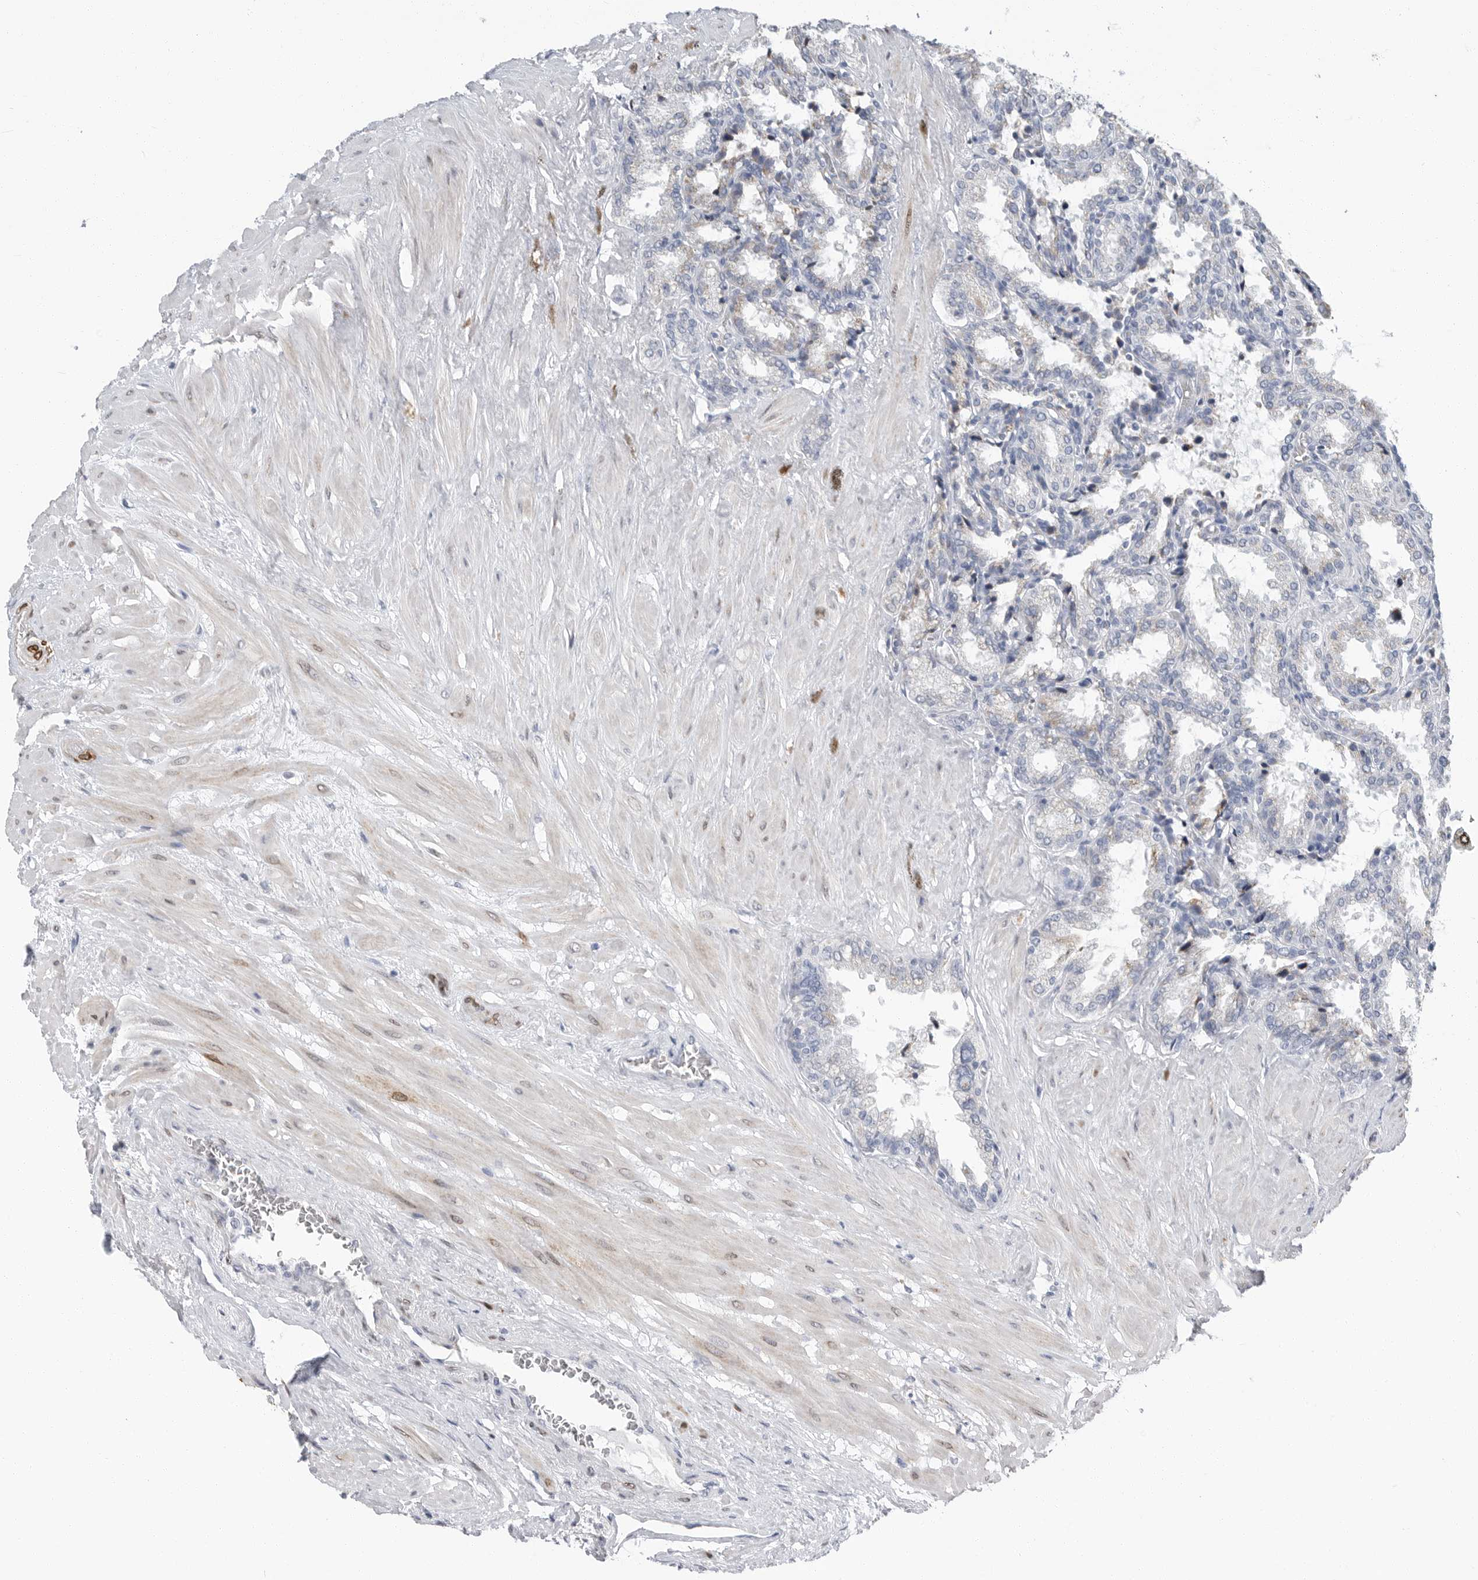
{"staining": {"intensity": "negative", "quantity": "none", "location": "none"}, "tissue": "seminal vesicle", "cell_type": "Glandular cells", "image_type": "normal", "snomed": [{"axis": "morphology", "description": "Normal tissue, NOS"}, {"axis": "topography", "description": "Seminal veicle"}], "caption": "The photomicrograph displays no staining of glandular cells in unremarkable seminal vesicle. (DAB IHC with hematoxylin counter stain).", "gene": "PLN", "patient": {"sex": "male", "age": 46}}